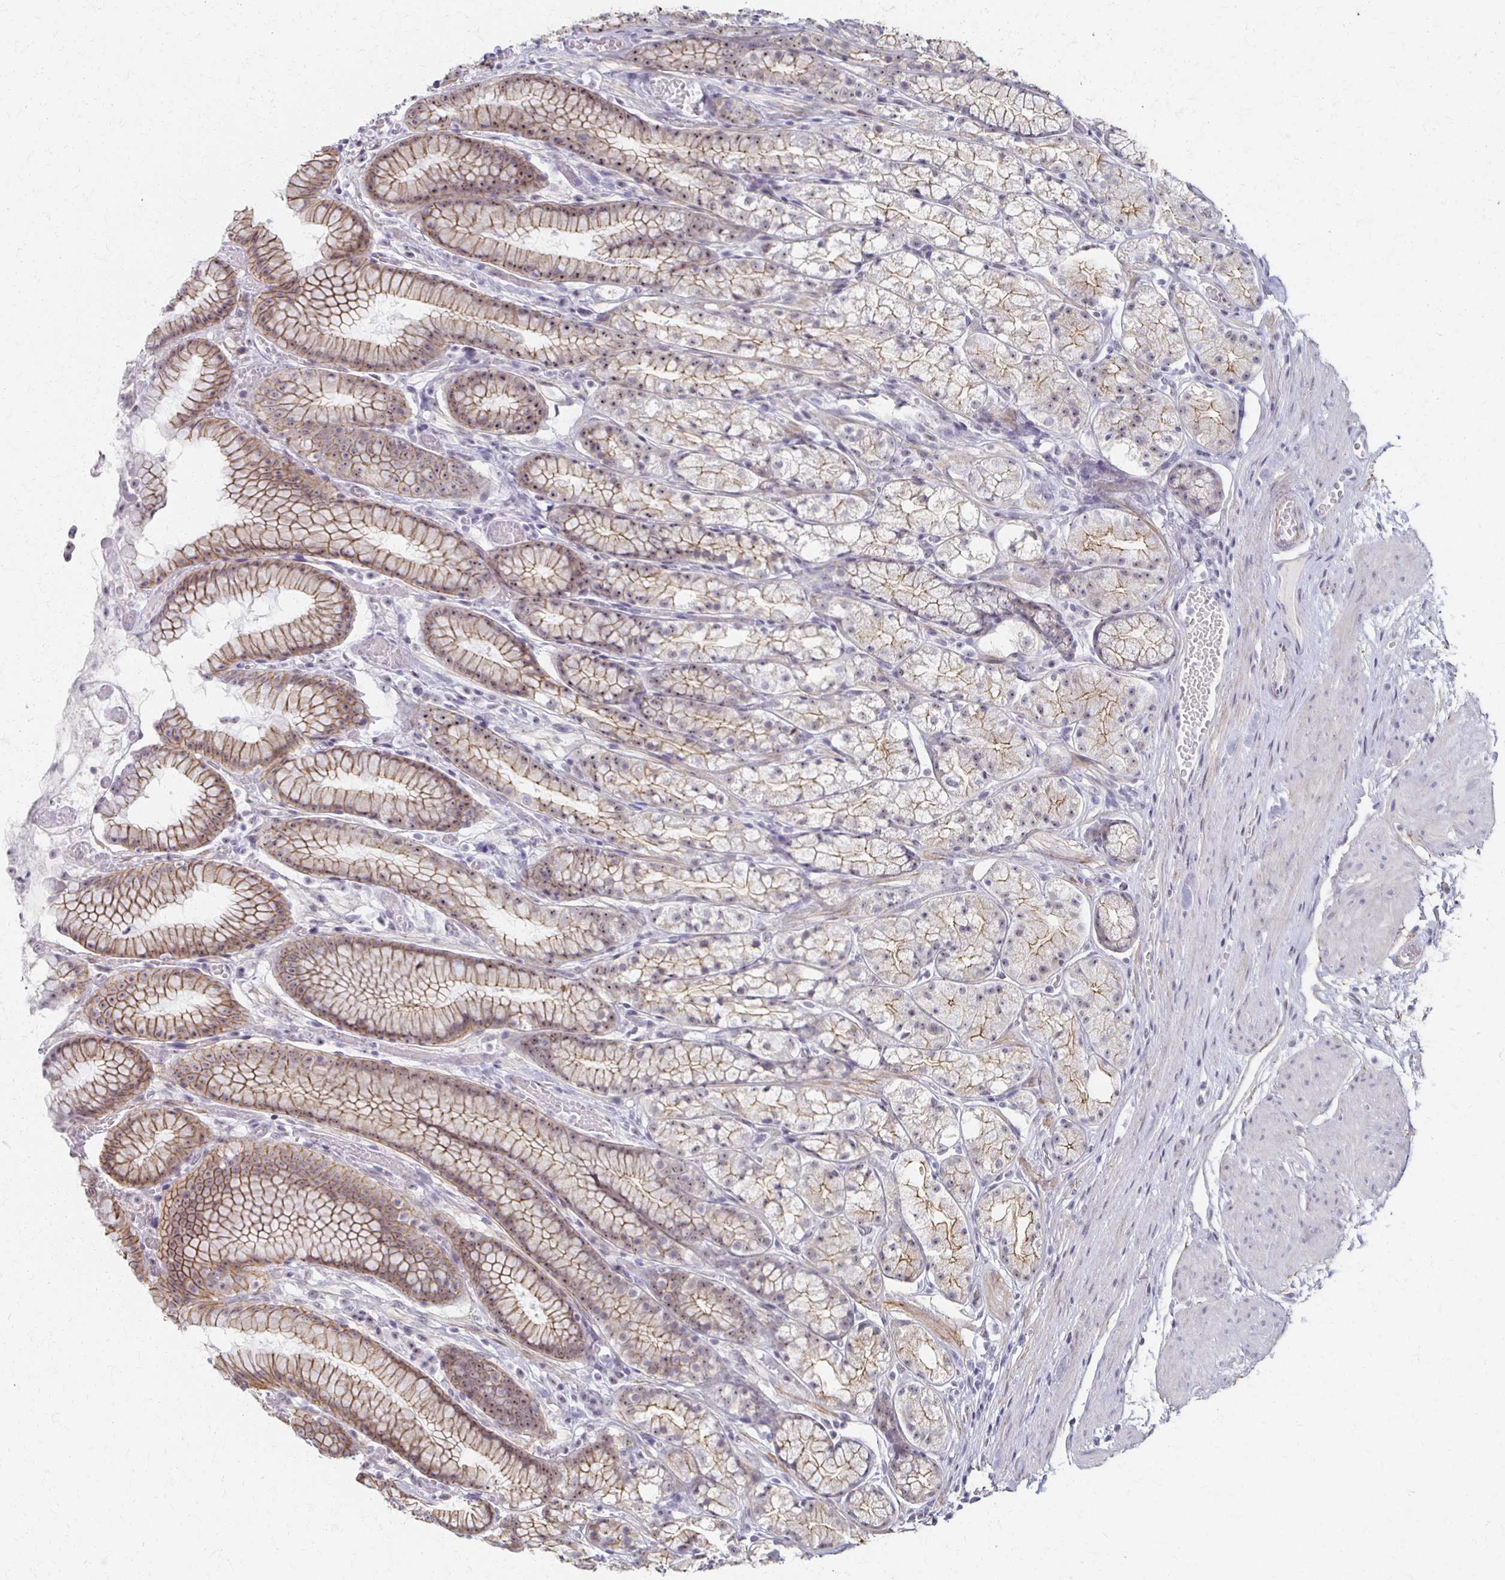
{"staining": {"intensity": "moderate", "quantity": "25%-75%", "location": "cytoplasmic/membranous,nuclear"}, "tissue": "stomach", "cell_type": "Glandular cells", "image_type": "normal", "snomed": [{"axis": "morphology", "description": "Normal tissue, NOS"}, {"axis": "topography", "description": "Smooth muscle"}, {"axis": "topography", "description": "Stomach"}], "caption": "Normal stomach exhibits moderate cytoplasmic/membranous,nuclear positivity in approximately 25%-75% of glandular cells.", "gene": "PES1", "patient": {"sex": "male", "age": 70}}